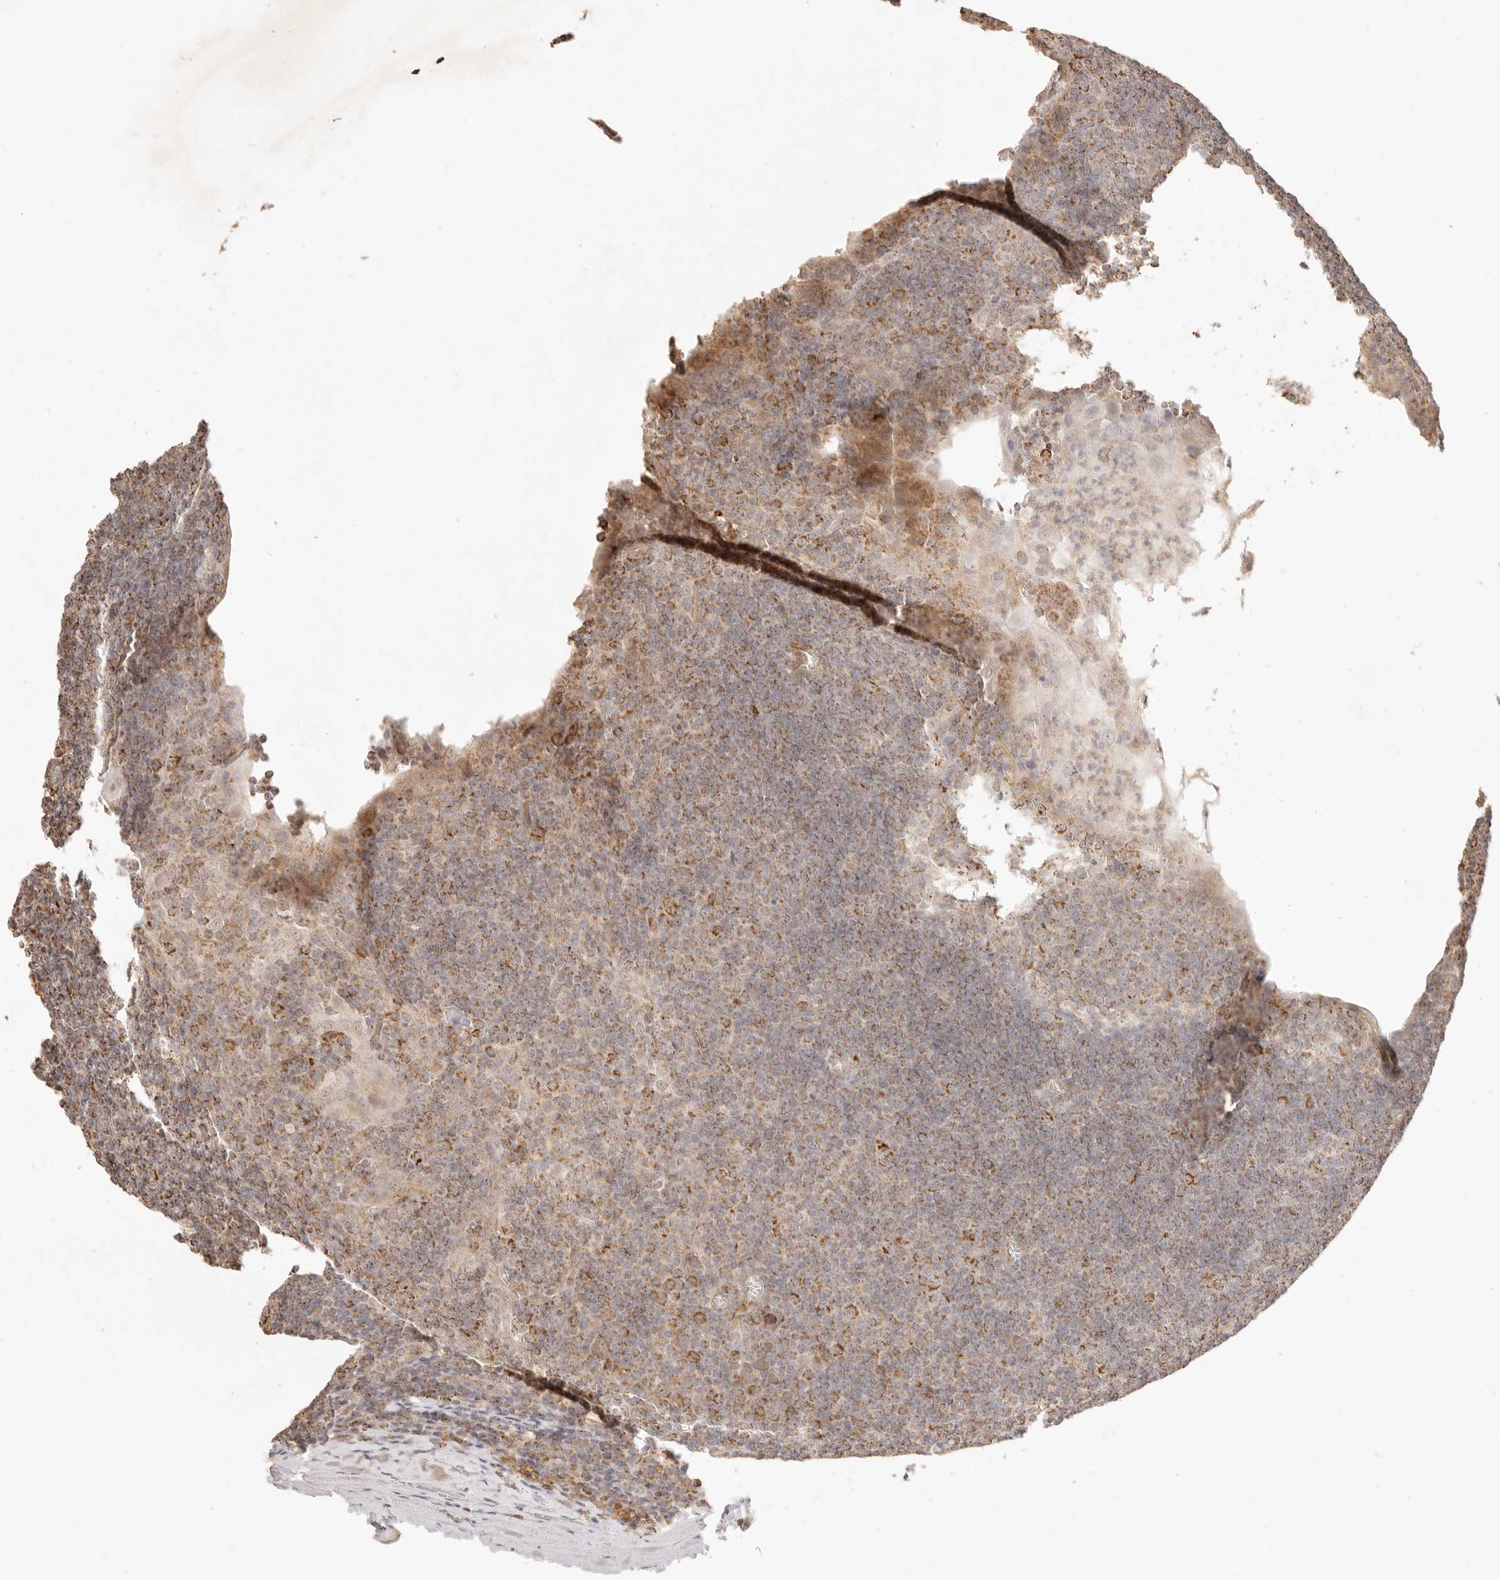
{"staining": {"intensity": "moderate", "quantity": "25%-75%", "location": "cytoplasmic/membranous"}, "tissue": "tonsil", "cell_type": "Germinal center cells", "image_type": "normal", "snomed": [{"axis": "morphology", "description": "Normal tissue, NOS"}, {"axis": "topography", "description": "Tonsil"}], "caption": "Moderate cytoplasmic/membranous expression for a protein is identified in approximately 25%-75% of germinal center cells of benign tonsil using immunohistochemistry (IHC).", "gene": "CPLANE2", "patient": {"sex": "male", "age": 37}}